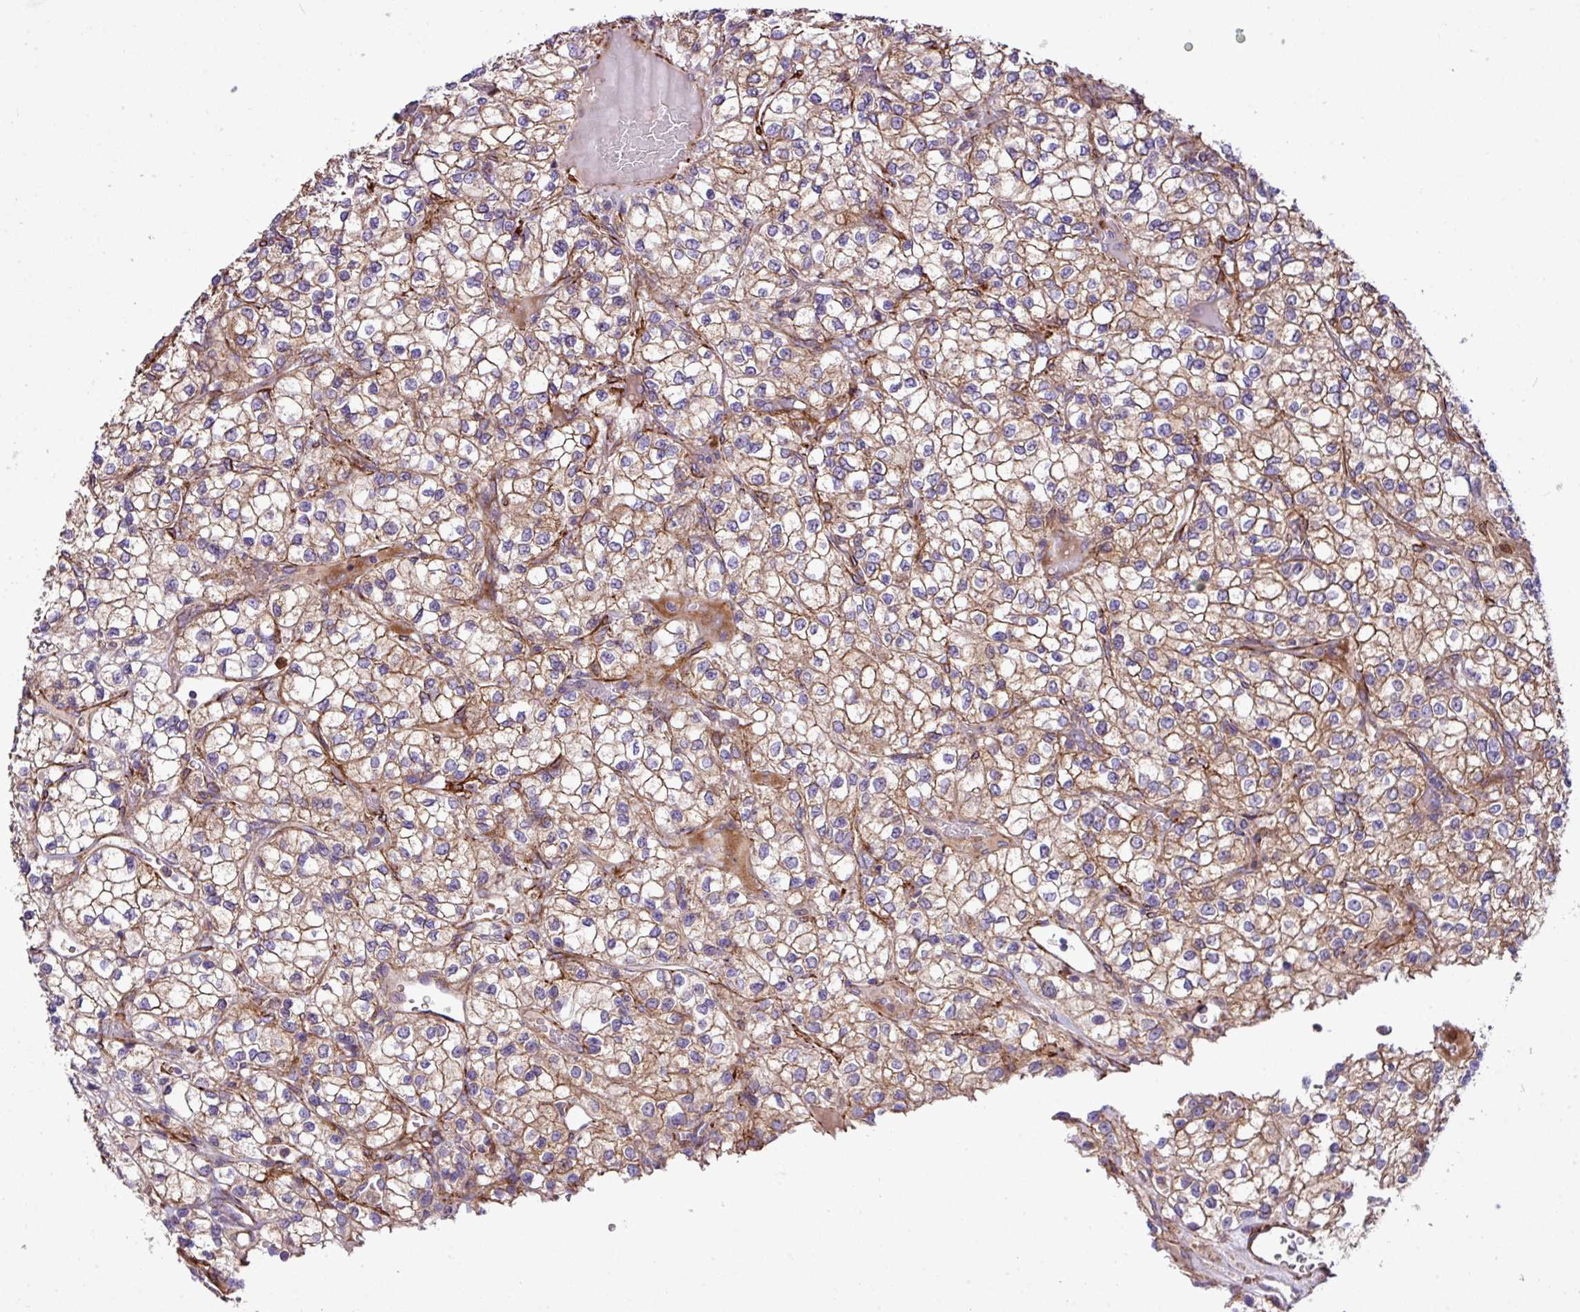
{"staining": {"intensity": "moderate", "quantity": "25%-75%", "location": "cytoplasmic/membranous"}, "tissue": "renal cancer", "cell_type": "Tumor cells", "image_type": "cancer", "snomed": [{"axis": "morphology", "description": "Adenocarcinoma, NOS"}, {"axis": "topography", "description": "Kidney"}], "caption": "Tumor cells demonstrate medium levels of moderate cytoplasmic/membranous positivity in about 25%-75% of cells in renal cancer. (IHC, brightfield microscopy, high magnification).", "gene": "FAM47E", "patient": {"sex": "male", "age": 80}}